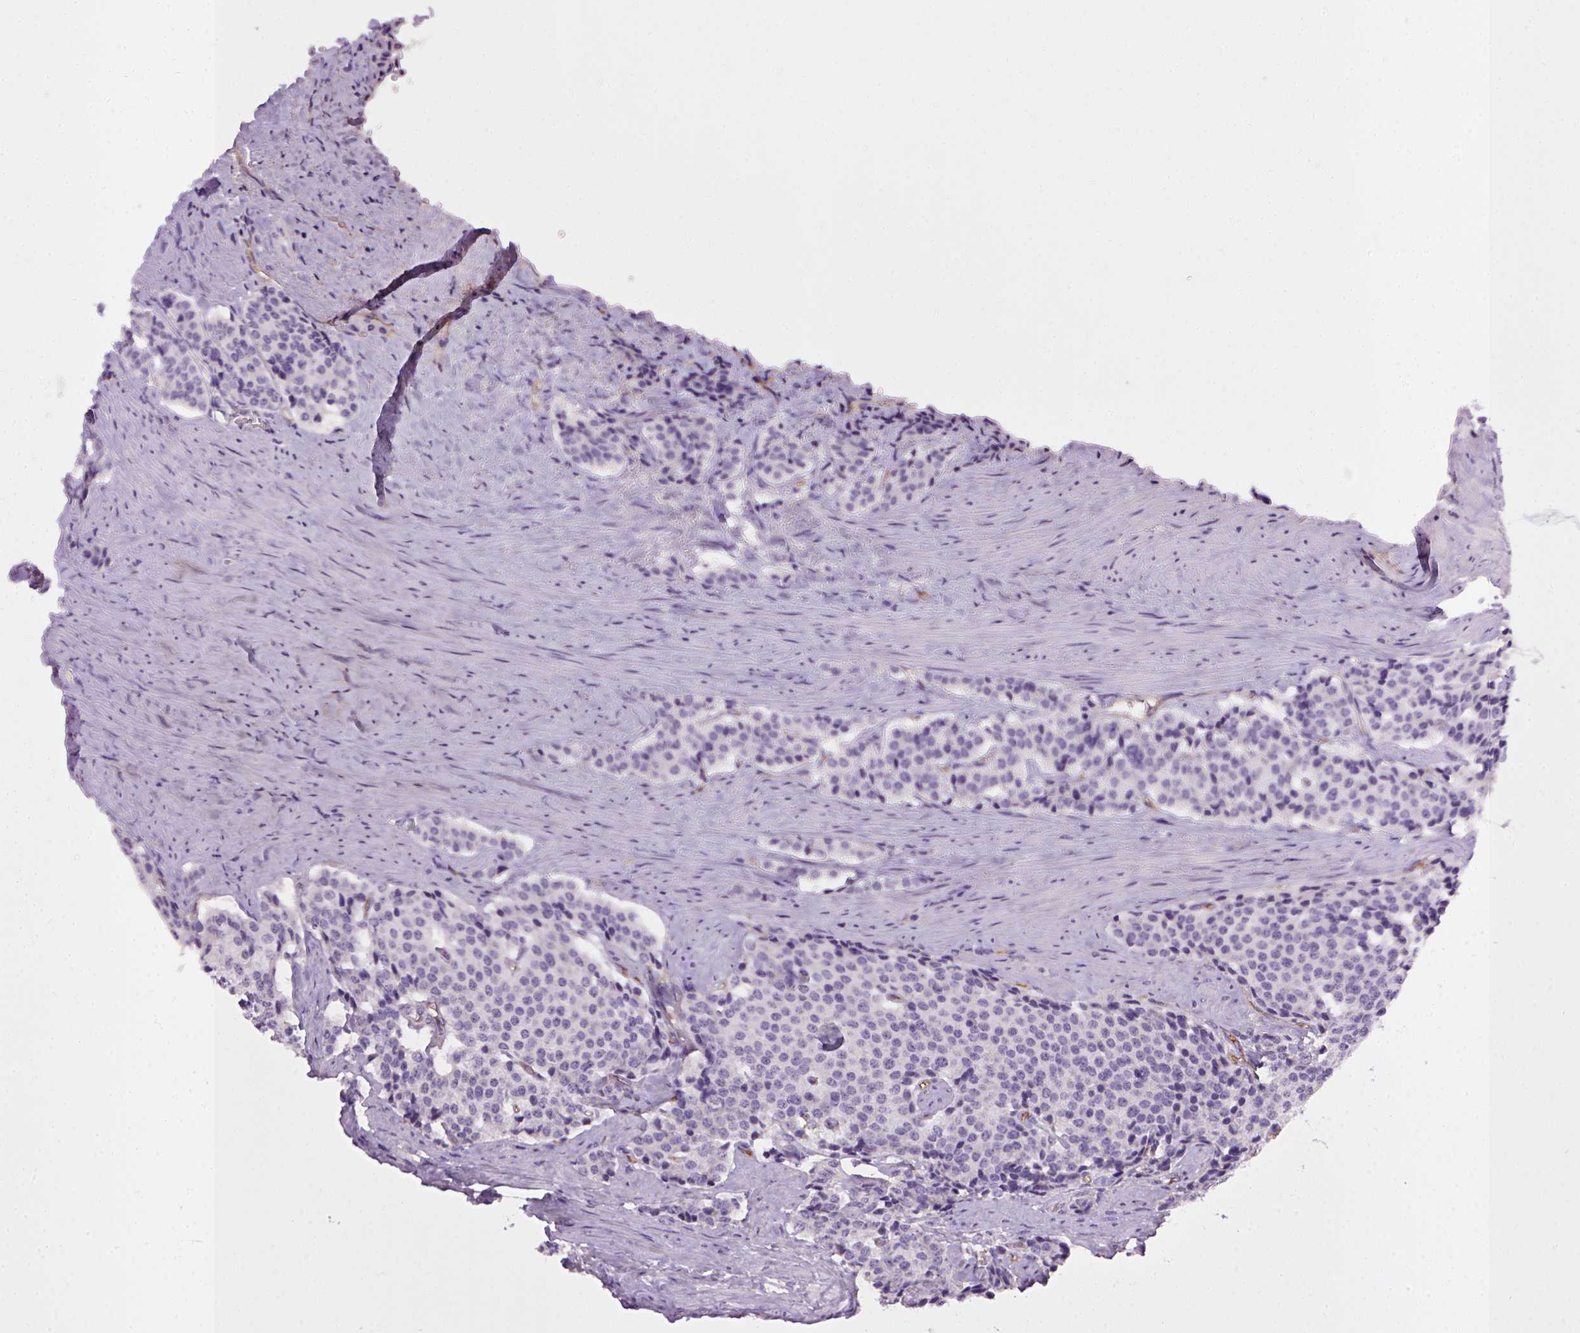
{"staining": {"intensity": "negative", "quantity": "none", "location": "none"}, "tissue": "carcinoid", "cell_type": "Tumor cells", "image_type": "cancer", "snomed": [{"axis": "morphology", "description": "Carcinoid, malignant, NOS"}, {"axis": "topography", "description": "Small intestine"}], "caption": "High magnification brightfield microscopy of carcinoid stained with DAB (3,3'-diaminobenzidine) (brown) and counterstained with hematoxylin (blue): tumor cells show no significant expression.", "gene": "ENG", "patient": {"sex": "female", "age": 58}}